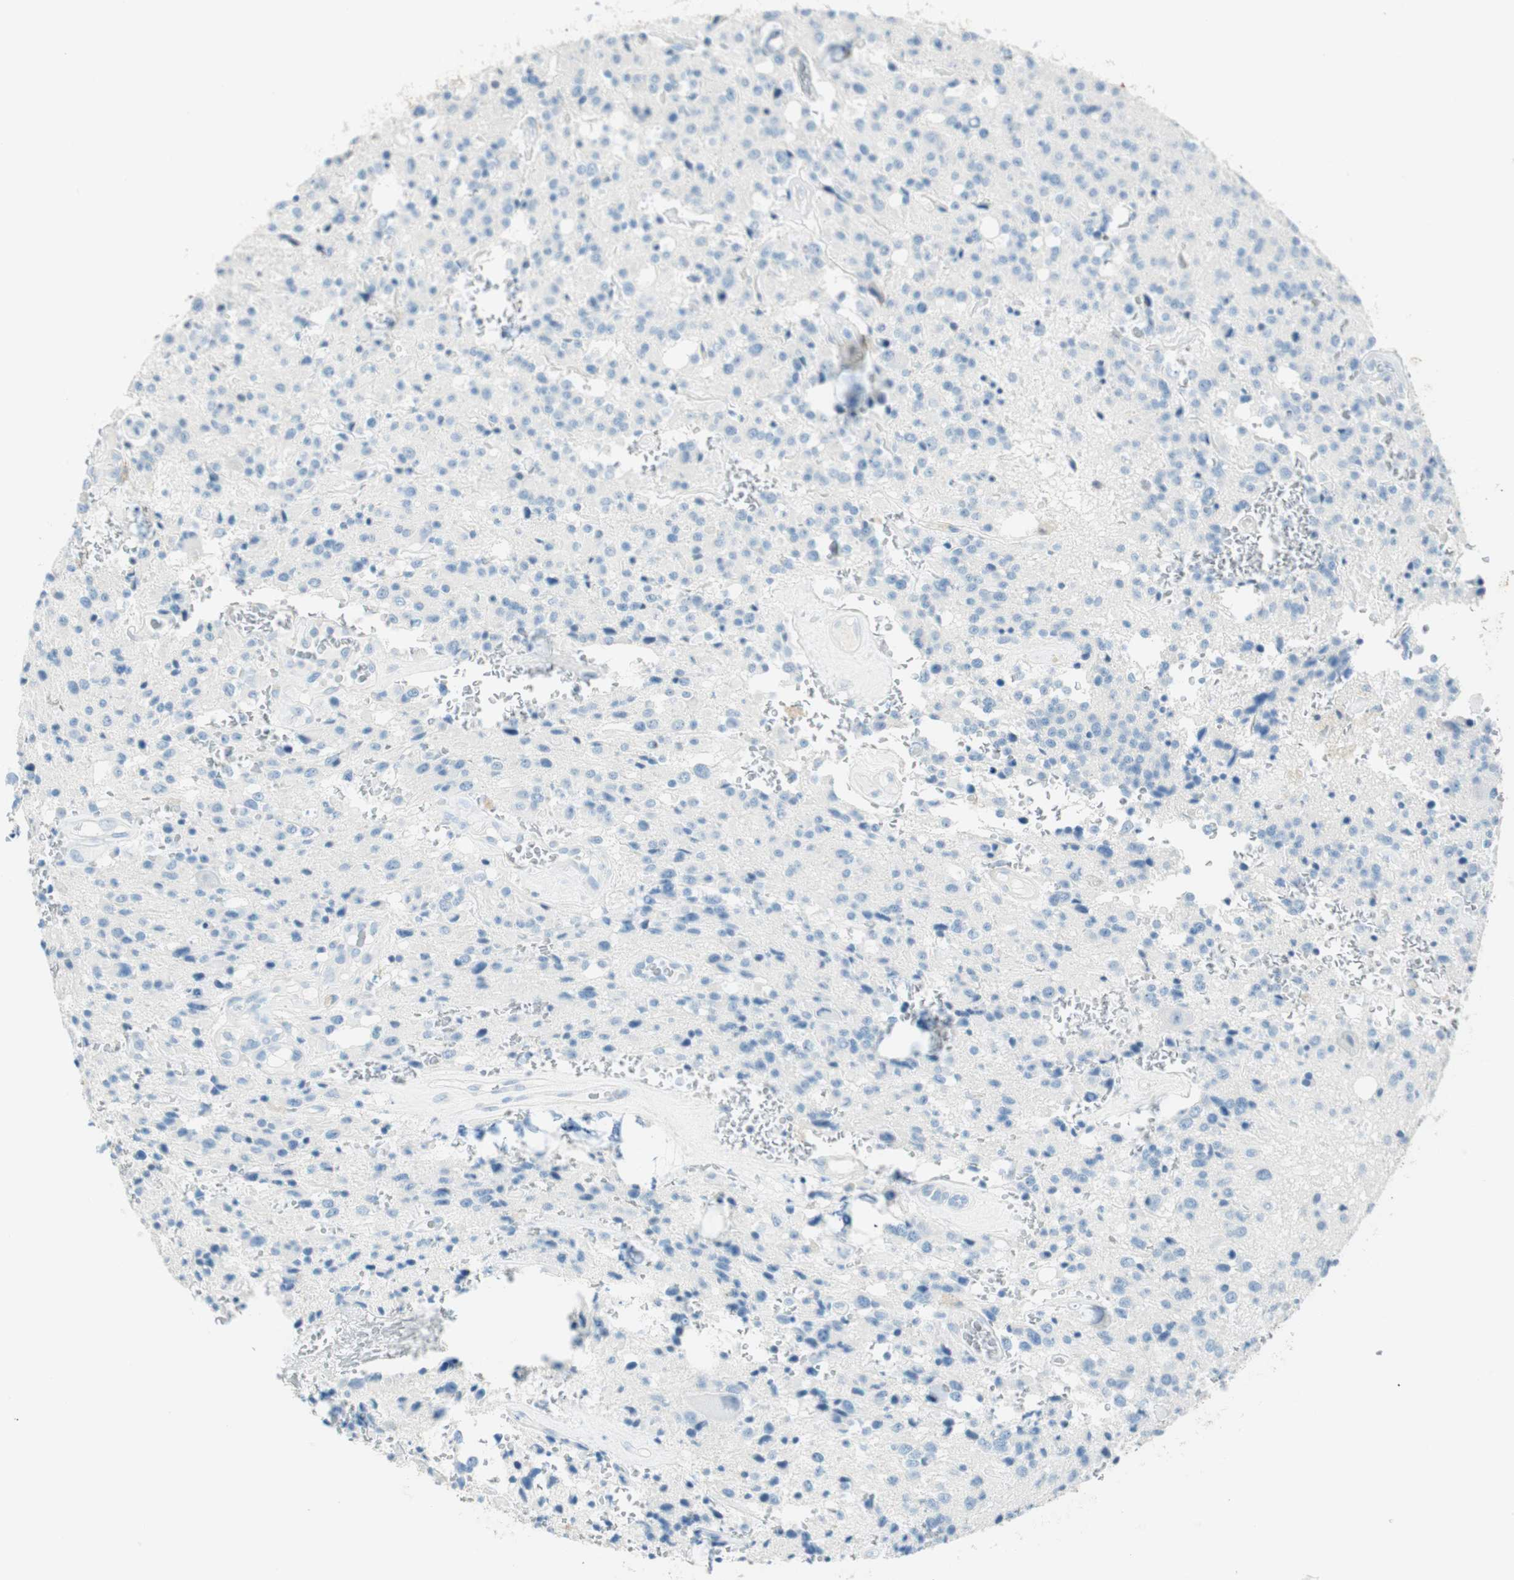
{"staining": {"intensity": "negative", "quantity": "none", "location": "none"}, "tissue": "glioma", "cell_type": "Tumor cells", "image_type": "cancer", "snomed": [{"axis": "morphology", "description": "Glioma, malignant, Low grade"}, {"axis": "topography", "description": "Brain"}], "caption": "Immunohistochemistry (IHC) micrograph of neoplastic tissue: glioma stained with DAB (3,3'-diaminobenzidine) displays no significant protein expression in tumor cells. (DAB (3,3'-diaminobenzidine) immunohistochemistry with hematoxylin counter stain).", "gene": "TNFRSF13C", "patient": {"sex": "male", "age": 58}}